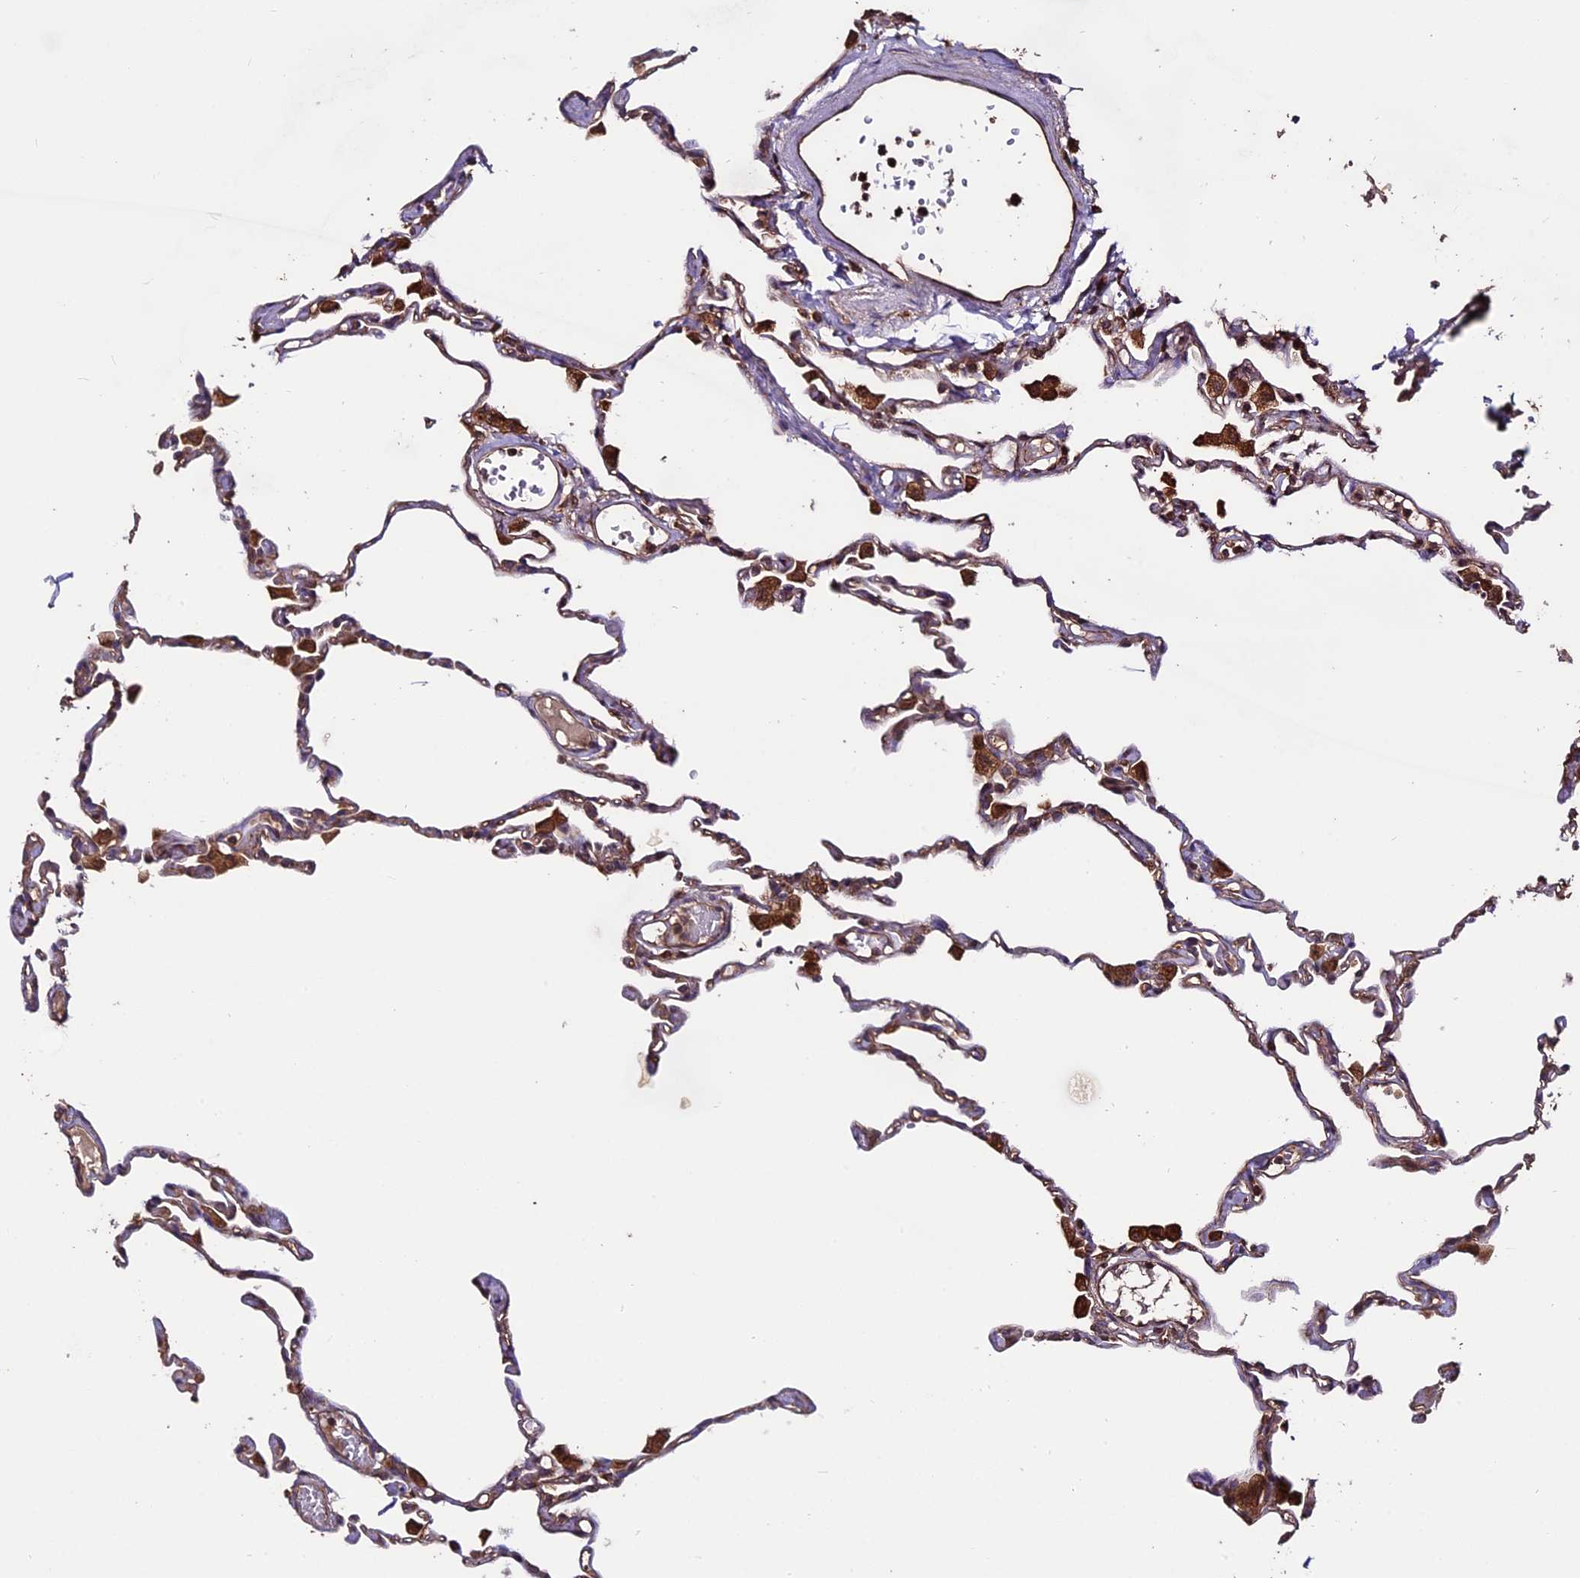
{"staining": {"intensity": "moderate", "quantity": "25%-75%", "location": "cytoplasmic/membranous"}, "tissue": "lung", "cell_type": "Alveolar cells", "image_type": "normal", "snomed": [{"axis": "morphology", "description": "Normal tissue, NOS"}, {"axis": "topography", "description": "Lung"}], "caption": "Protein staining exhibits moderate cytoplasmic/membranous staining in about 25%-75% of alveolar cells in unremarkable lung. (IHC, brightfield microscopy, high magnification).", "gene": "TTLL10", "patient": {"sex": "female", "age": 49}}